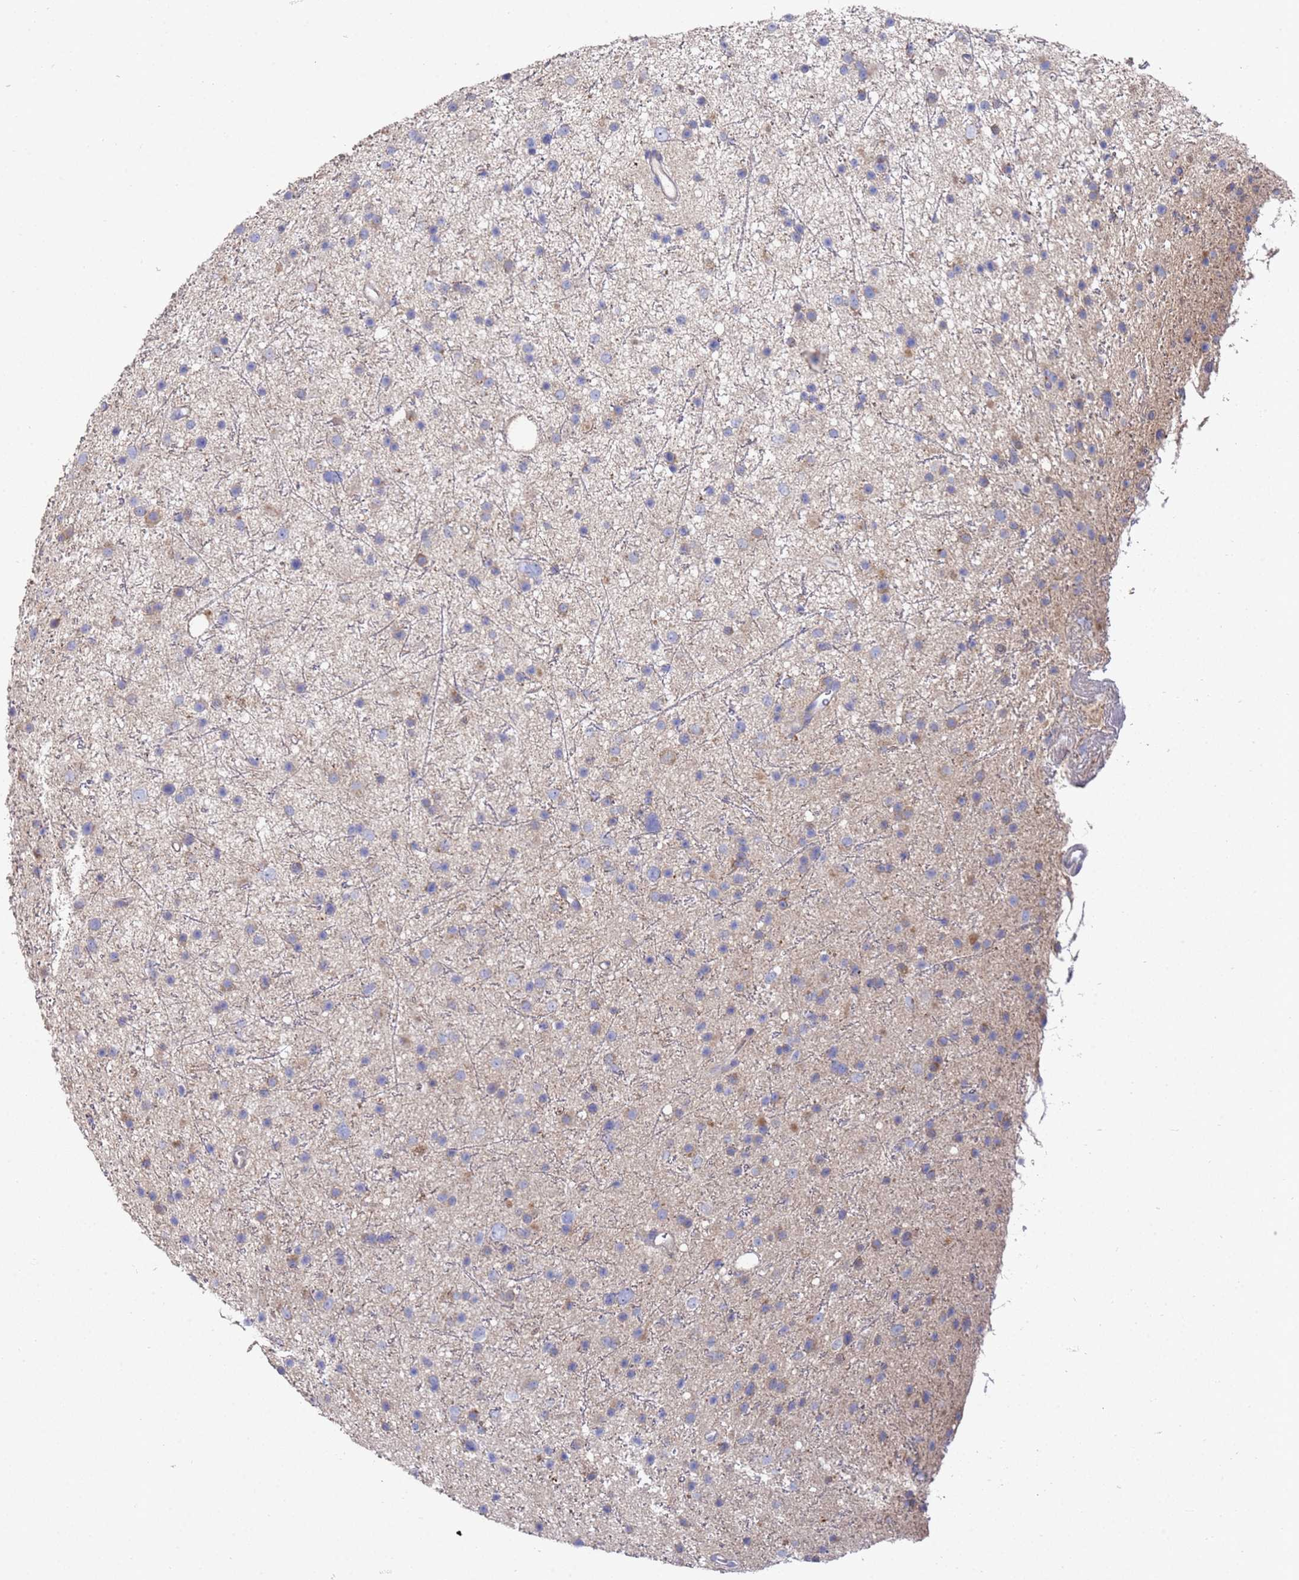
{"staining": {"intensity": "negative", "quantity": "none", "location": "none"}, "tissue": "glioma", "cell_type": "Tumor cells", "image_type": "cancer", "snomed": [{"axis": "morphology", "description": "Glioma, malignant, Low grade"}, {"axis": "topography", "description": "Cerebral cortex"}], "caption": "DAB immunohistochemical staining of human malignant glioma (low-grade) exhibits no significant positivity in tumor cells.", "gene": "SCAPER", "patient": {"sex": "female", "age": 39}}